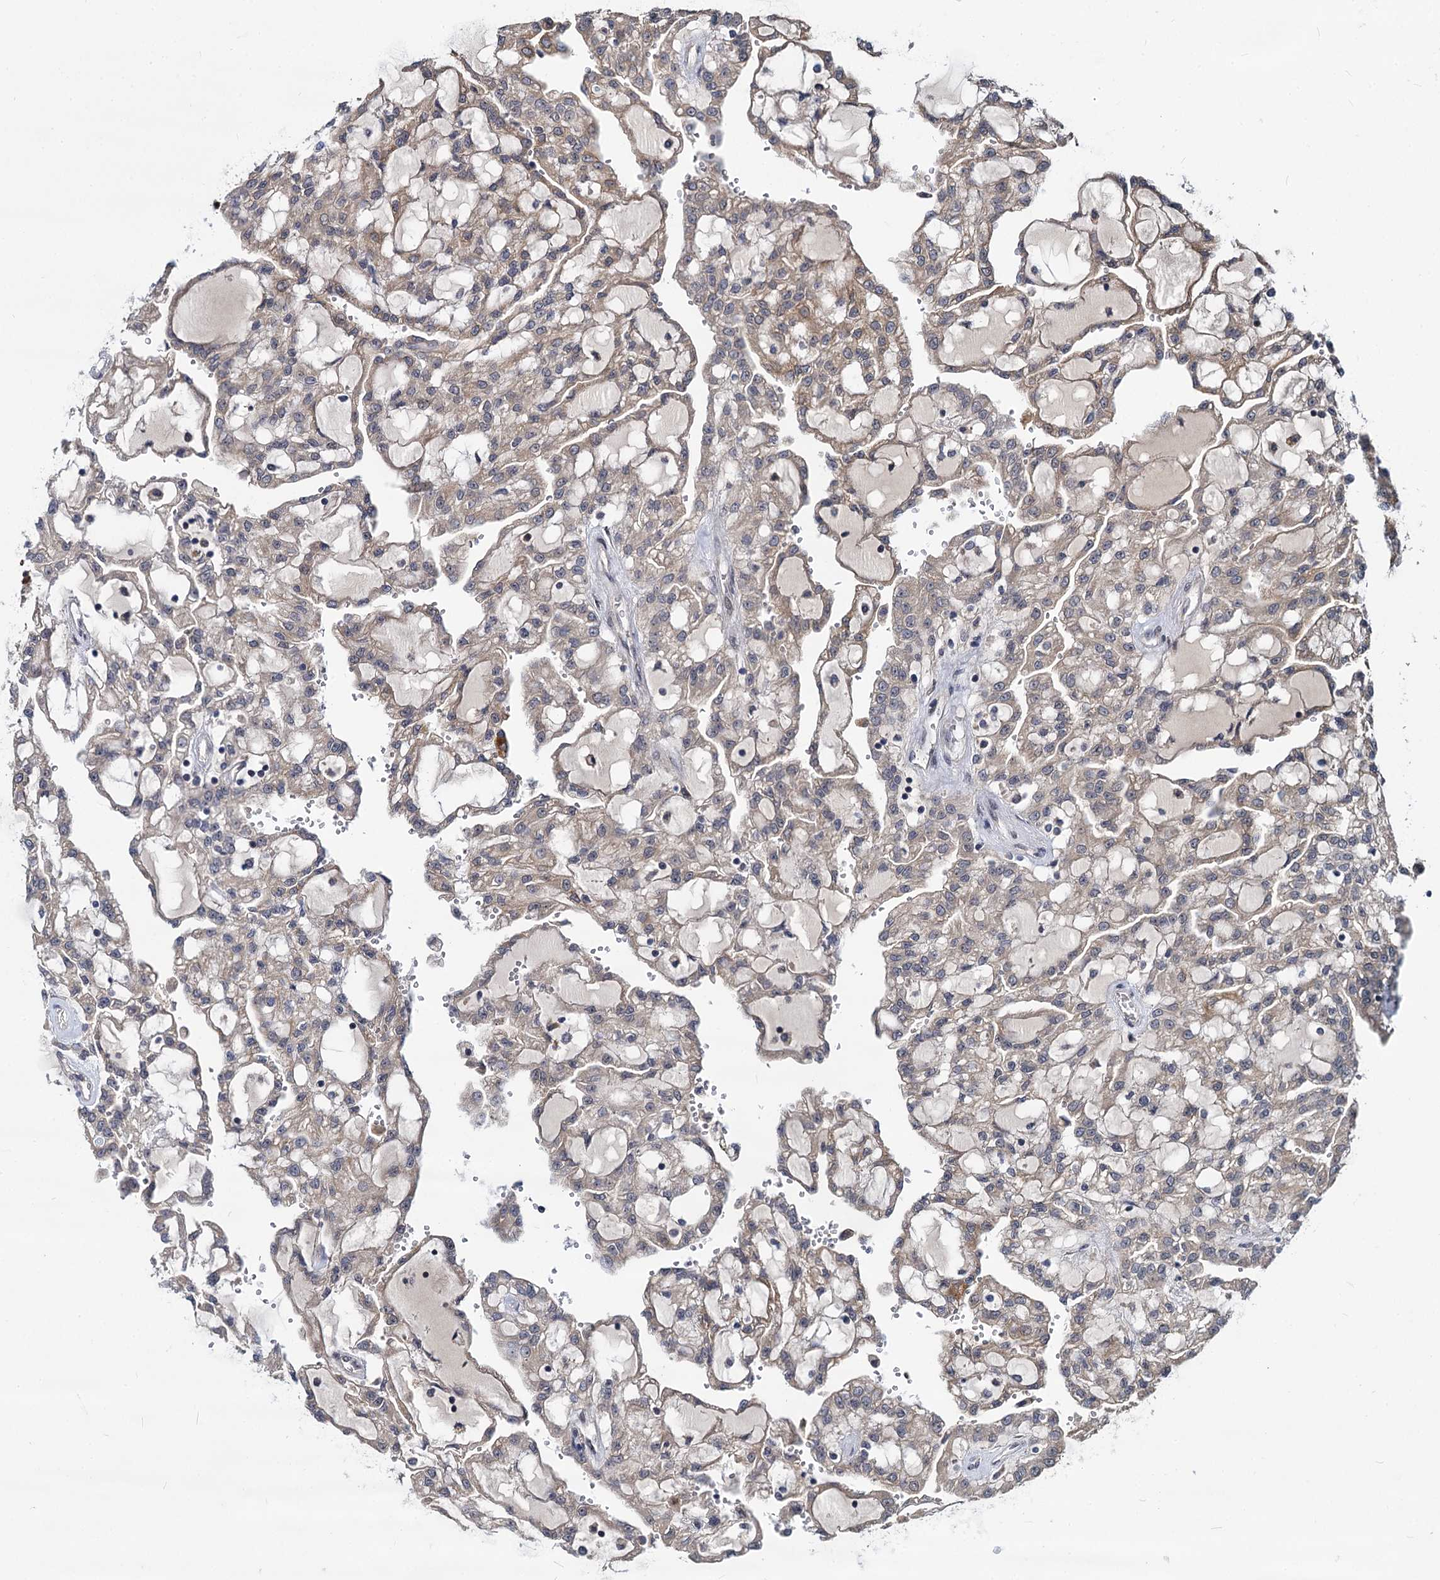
{"staining": {"intensity": "weak", "quantity": "25%-75%", "location": "cytoplasmic/membranous"}, "tissue": "renal cancer", "cell_type": "Tumor cells", "image_type": "cancer", "snomed": [{"axis": "morphology", "description": "Adenocarcinoma, NOS"}, {"axis": "topography", "description": "Kidney"}], "caption": "Renal cancer (adenocarcinoma) tissue reveals weak cytoplasmic/membranous positivity in about 25%-75% of tumor cells (DAB (3,3'-diaminobenzidine) IHC, brown staining for protein, blue staining for nuclei).", "gene": "MAML2", "patient": {"sex": "male", "age": 63}}